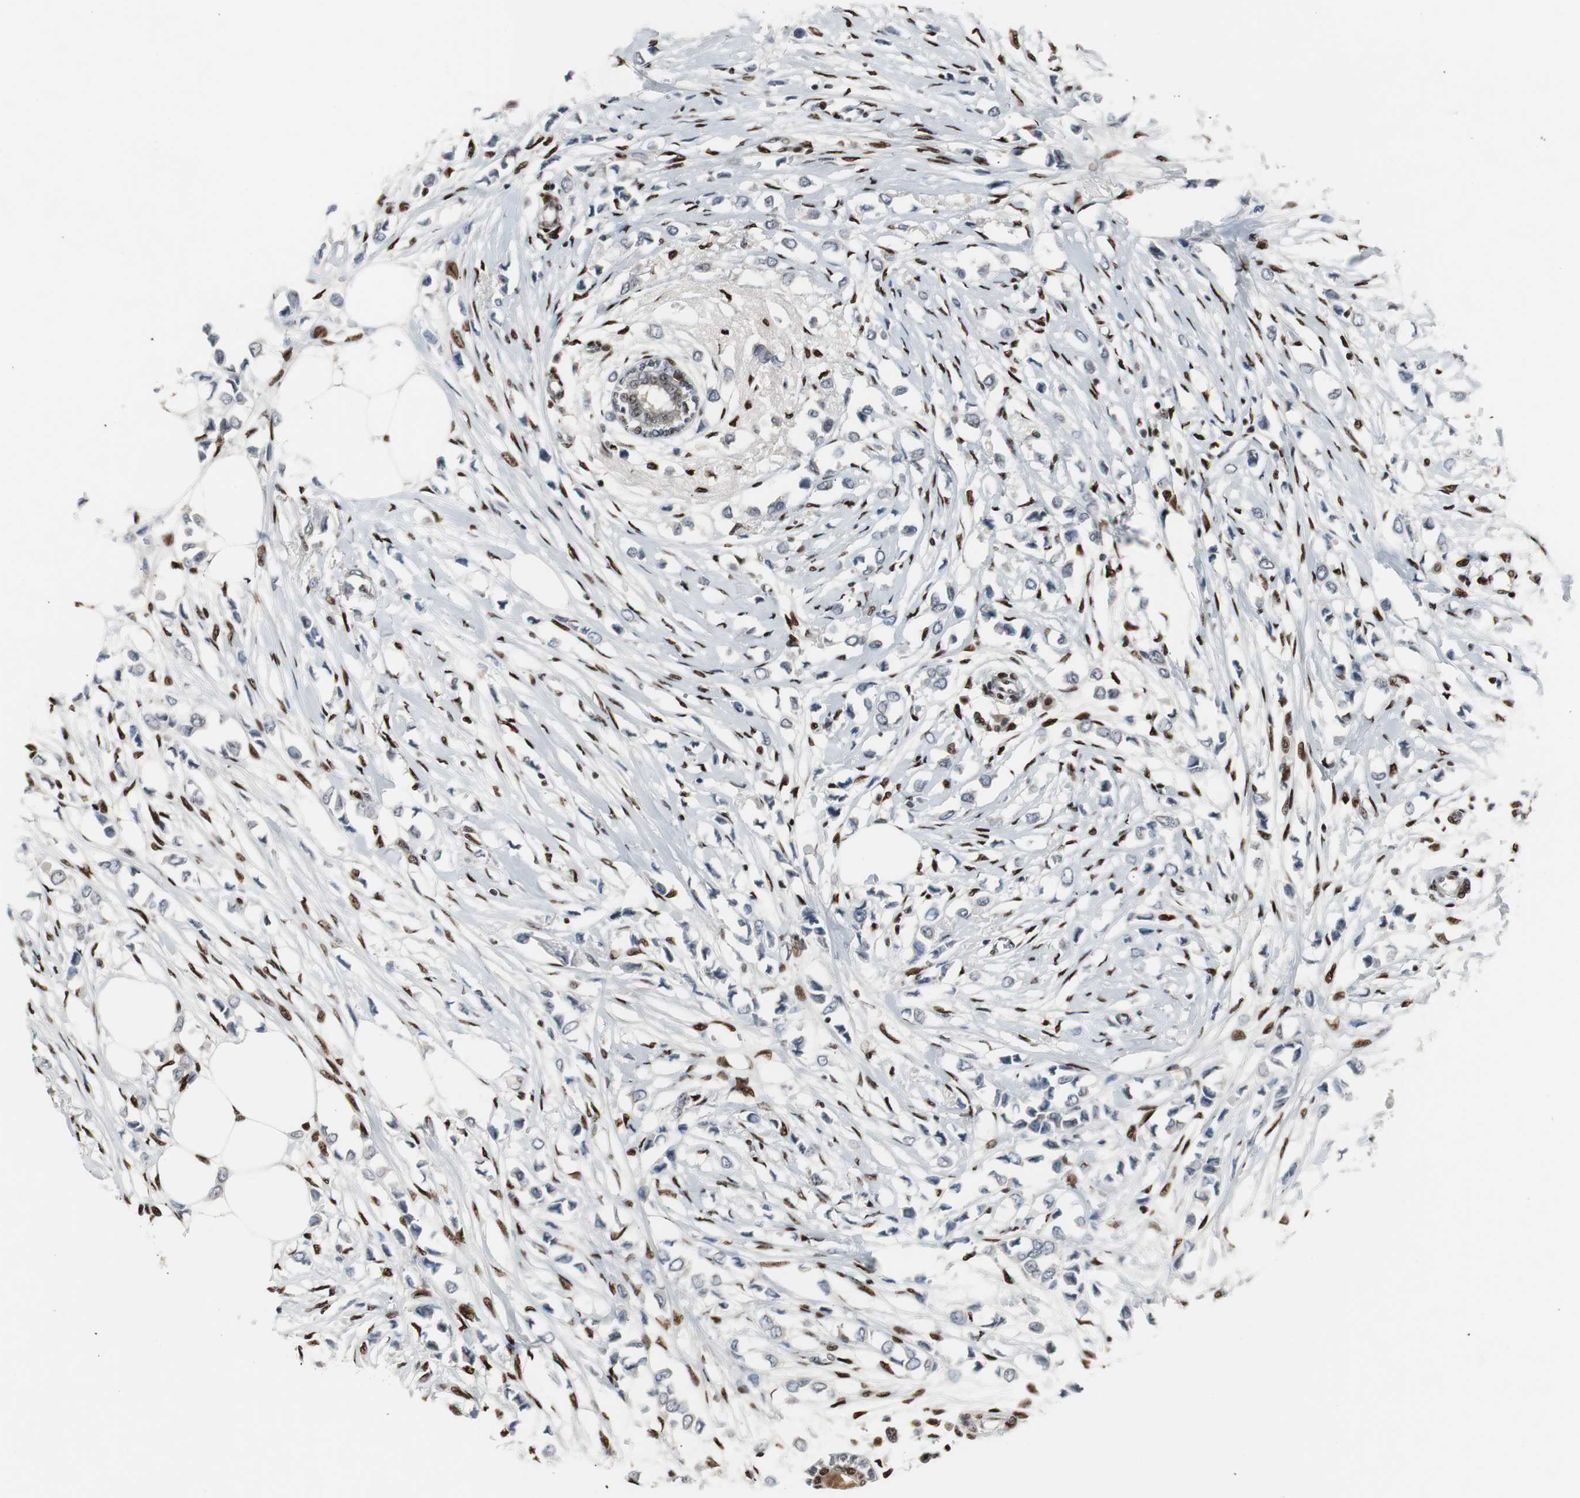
{"staining": {"intensity": "weak", "quantity": ">75%", "location": "cytoplasmic/membranous"}, "tissue": "breast cancer", "cell_type": "Tumor cells", "image_type": "cancer", "snomed": [{"axis": "morphology", "description": "Lobular carcinoma"}, {"axis": "topography", "description": "Breast"}], "caption": "Brown immunohistochemical staining in human lobular carcinoma (breast) exhibits weak cytoplasmic/membranous expression in approximately >75% of tumor cells.", "gene": "GRK2", "patient": {"sex": "female", "age": 51}}